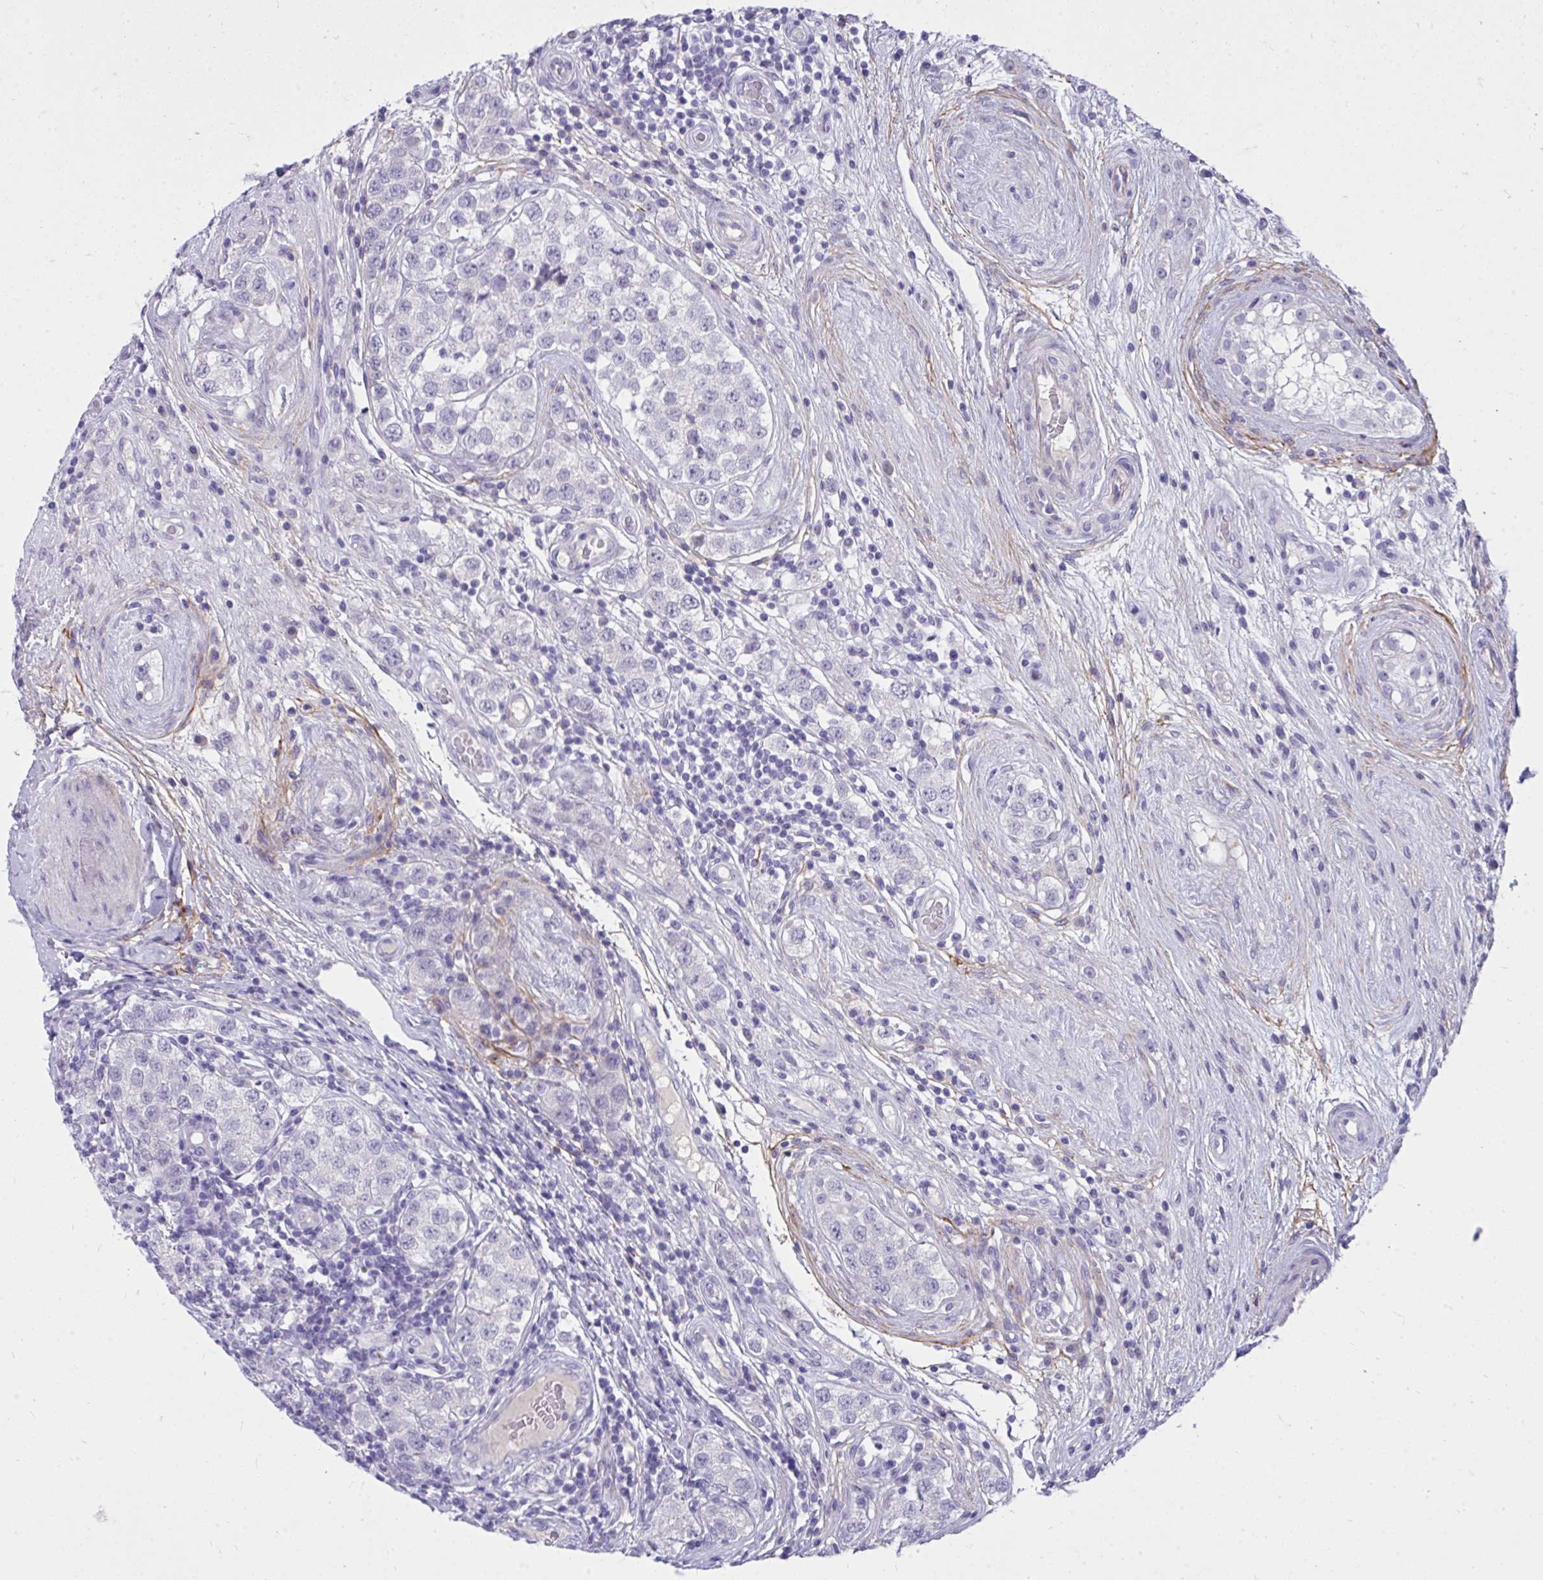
{"staining": {"intensity": "negative", "quantity": "none", "location": "none"}, "tissue": "testis cancer", "cell_type": "Tumor cells", "image_type": "cancer", "snomed": [{"axis": "morphology", "description": "Seminoma, NOS"}, {"axis": "topography", "description": "Testis"}], "caption": "This is an IHC micrograph of human testis cancer. There is no staining in tumor cells.", "gene": "PIGZ", "patient": {"sex": "male", "age": 34}}